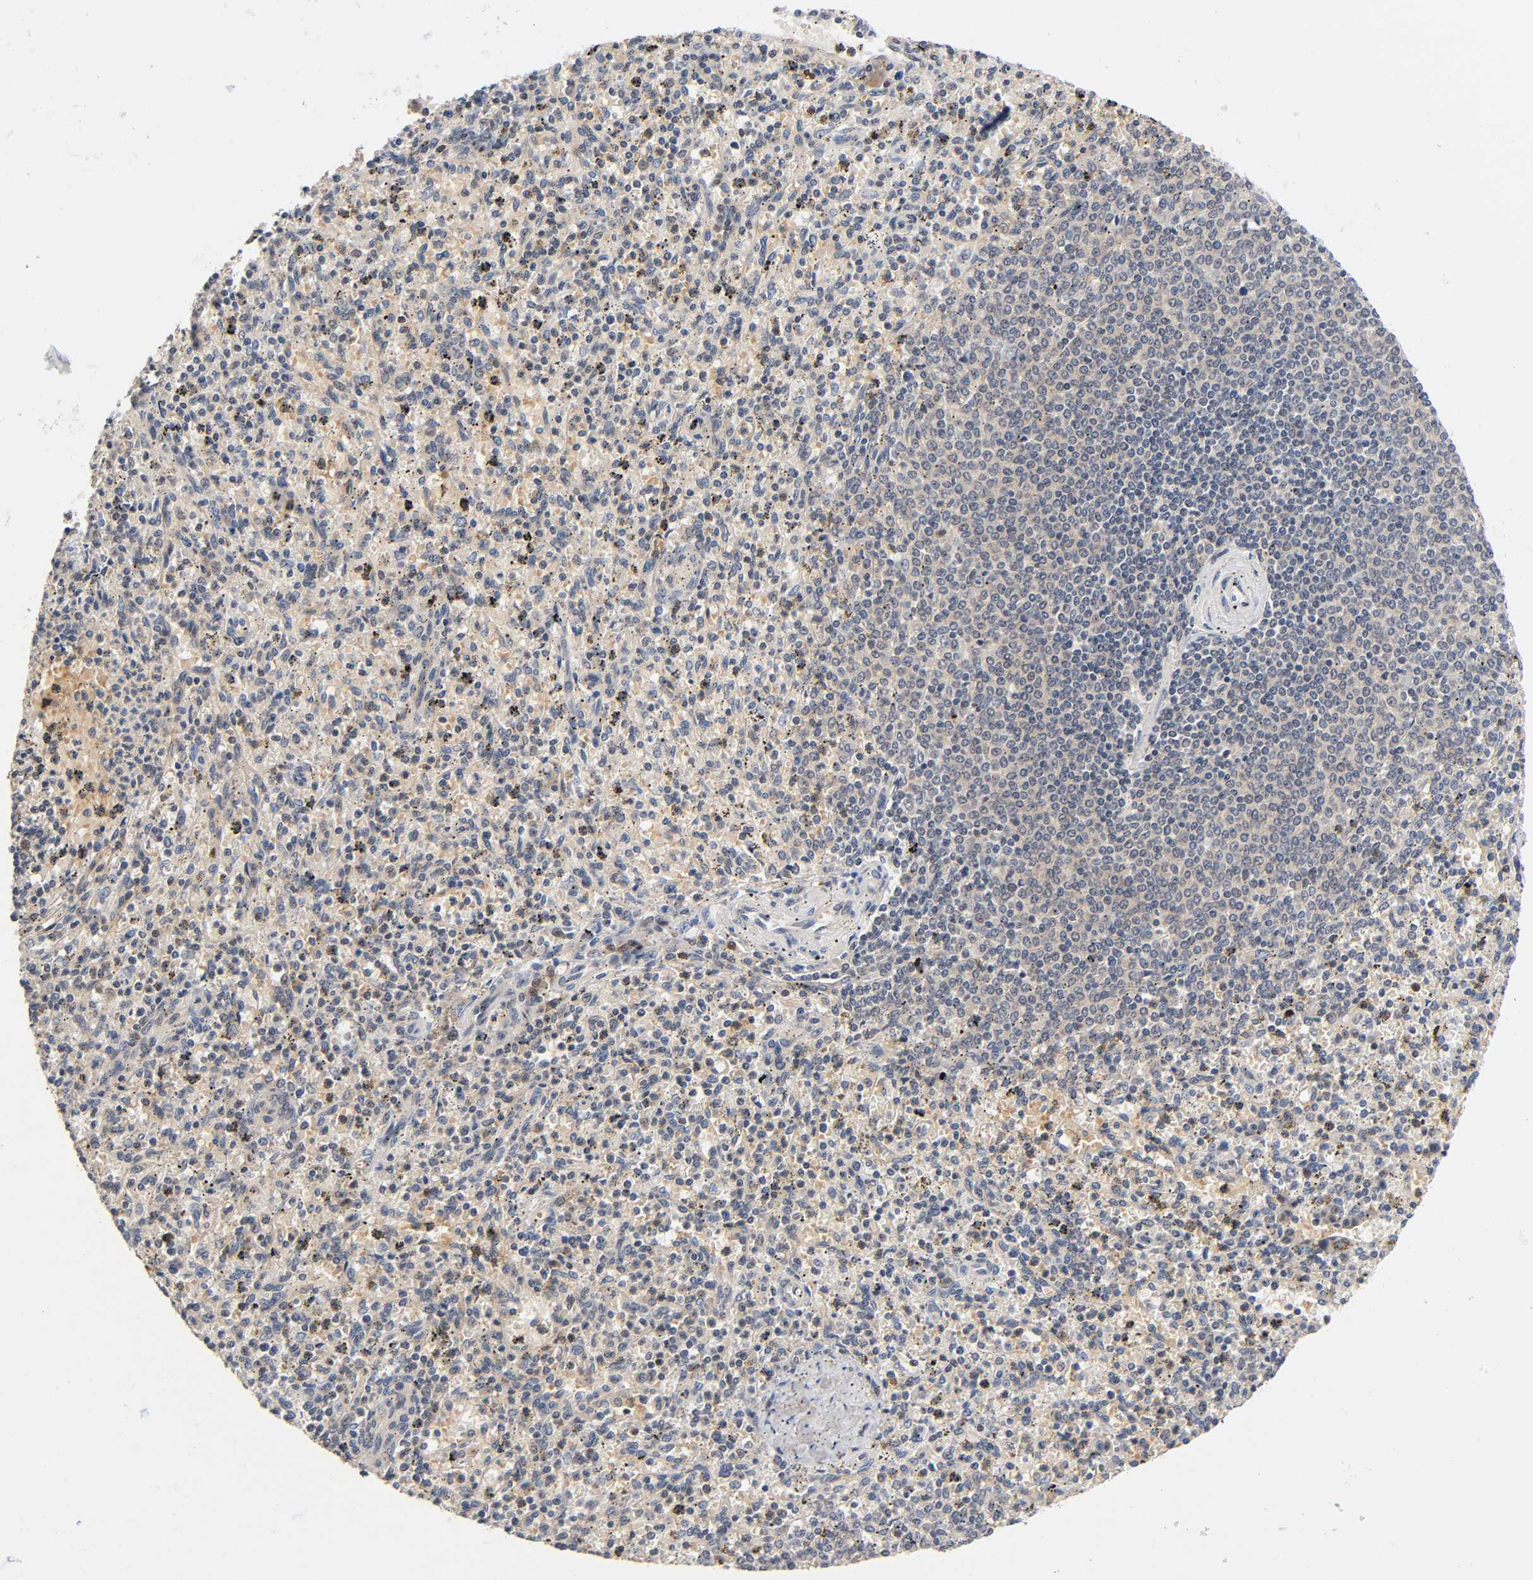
{"staining": {"intensity": "moderate", "quantity": "25%-75%", "location": "cytoplasmic/membranous"}, "tissue": "spleen", "cell_type": "Cells in red pulp", "image_type": "normal", "snomed": [{"axis": "morphology", "description": "Normal tissue, NOS"}, {"axis": "topography", "description": "Spleen"}], "caption": "A medium amount of moderate cytoplasmic/membranous positivity is seen in about 25%-75% of cells in red pulp in normal spleen.", "gene": "PRKAB1", "patient": {"sex": "male", "age": 72}}